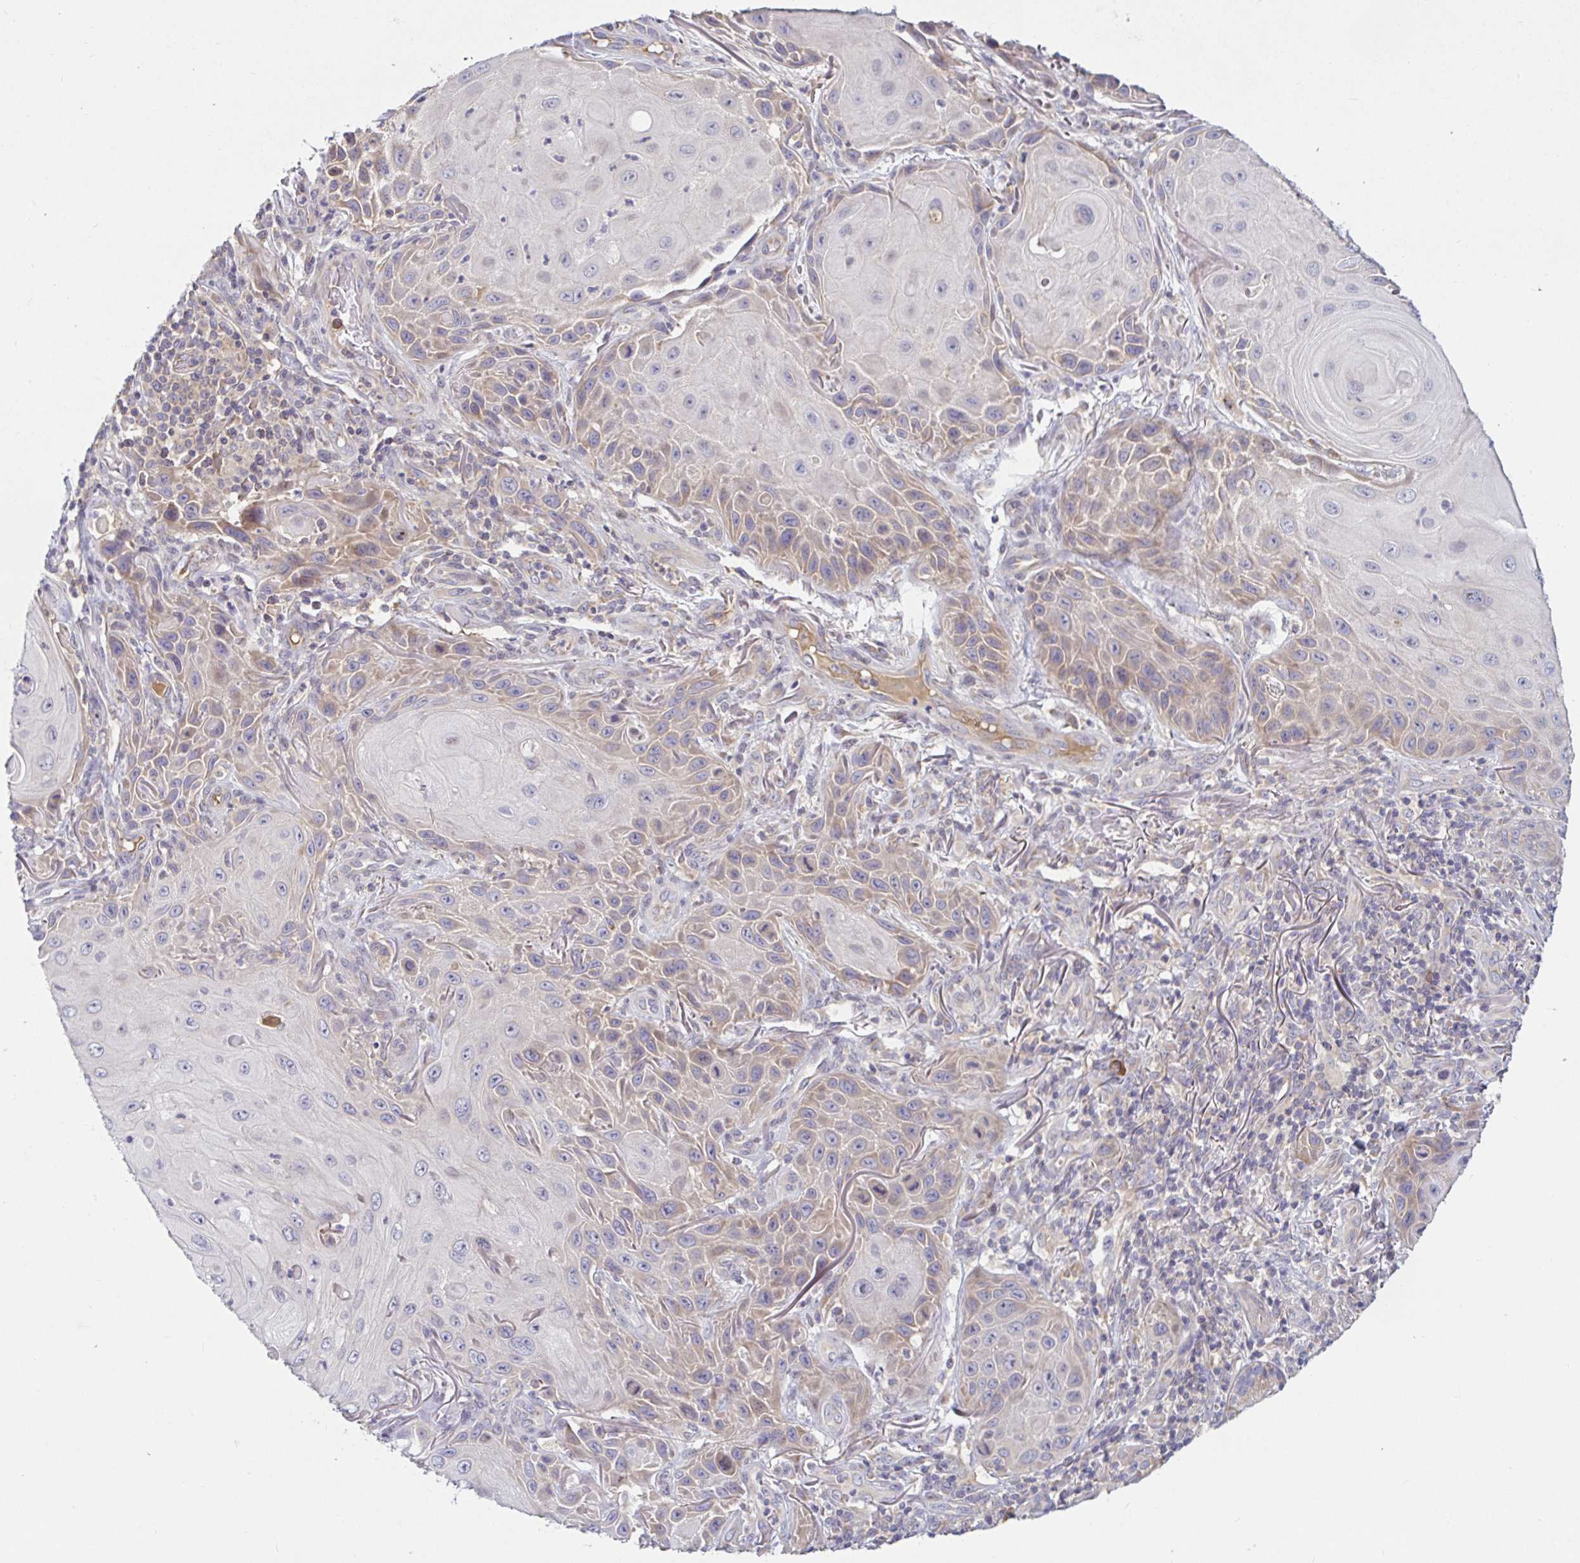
{"staining": {"intensity": "weak", "quantity": "25%-75%", "location": "cytoplasmic/membranous"}, "tissue": "skin cancer", "cell_type": "Tumor cells", "image_type": "cancer", "snomed": [{"axis": "morphology", "description": "Squamous cell carcinoma, NOS"}, {"axis": "topography", "description": "Skin"}], "caption": "Protein staining demonstrates weak cytoplasmic/membranous expression in approximately 25%-75% of tumor cells in squamous cell carcinoma (skin).", "gene": "LARP1", "patient": {"sex": "female", "age": 94}}